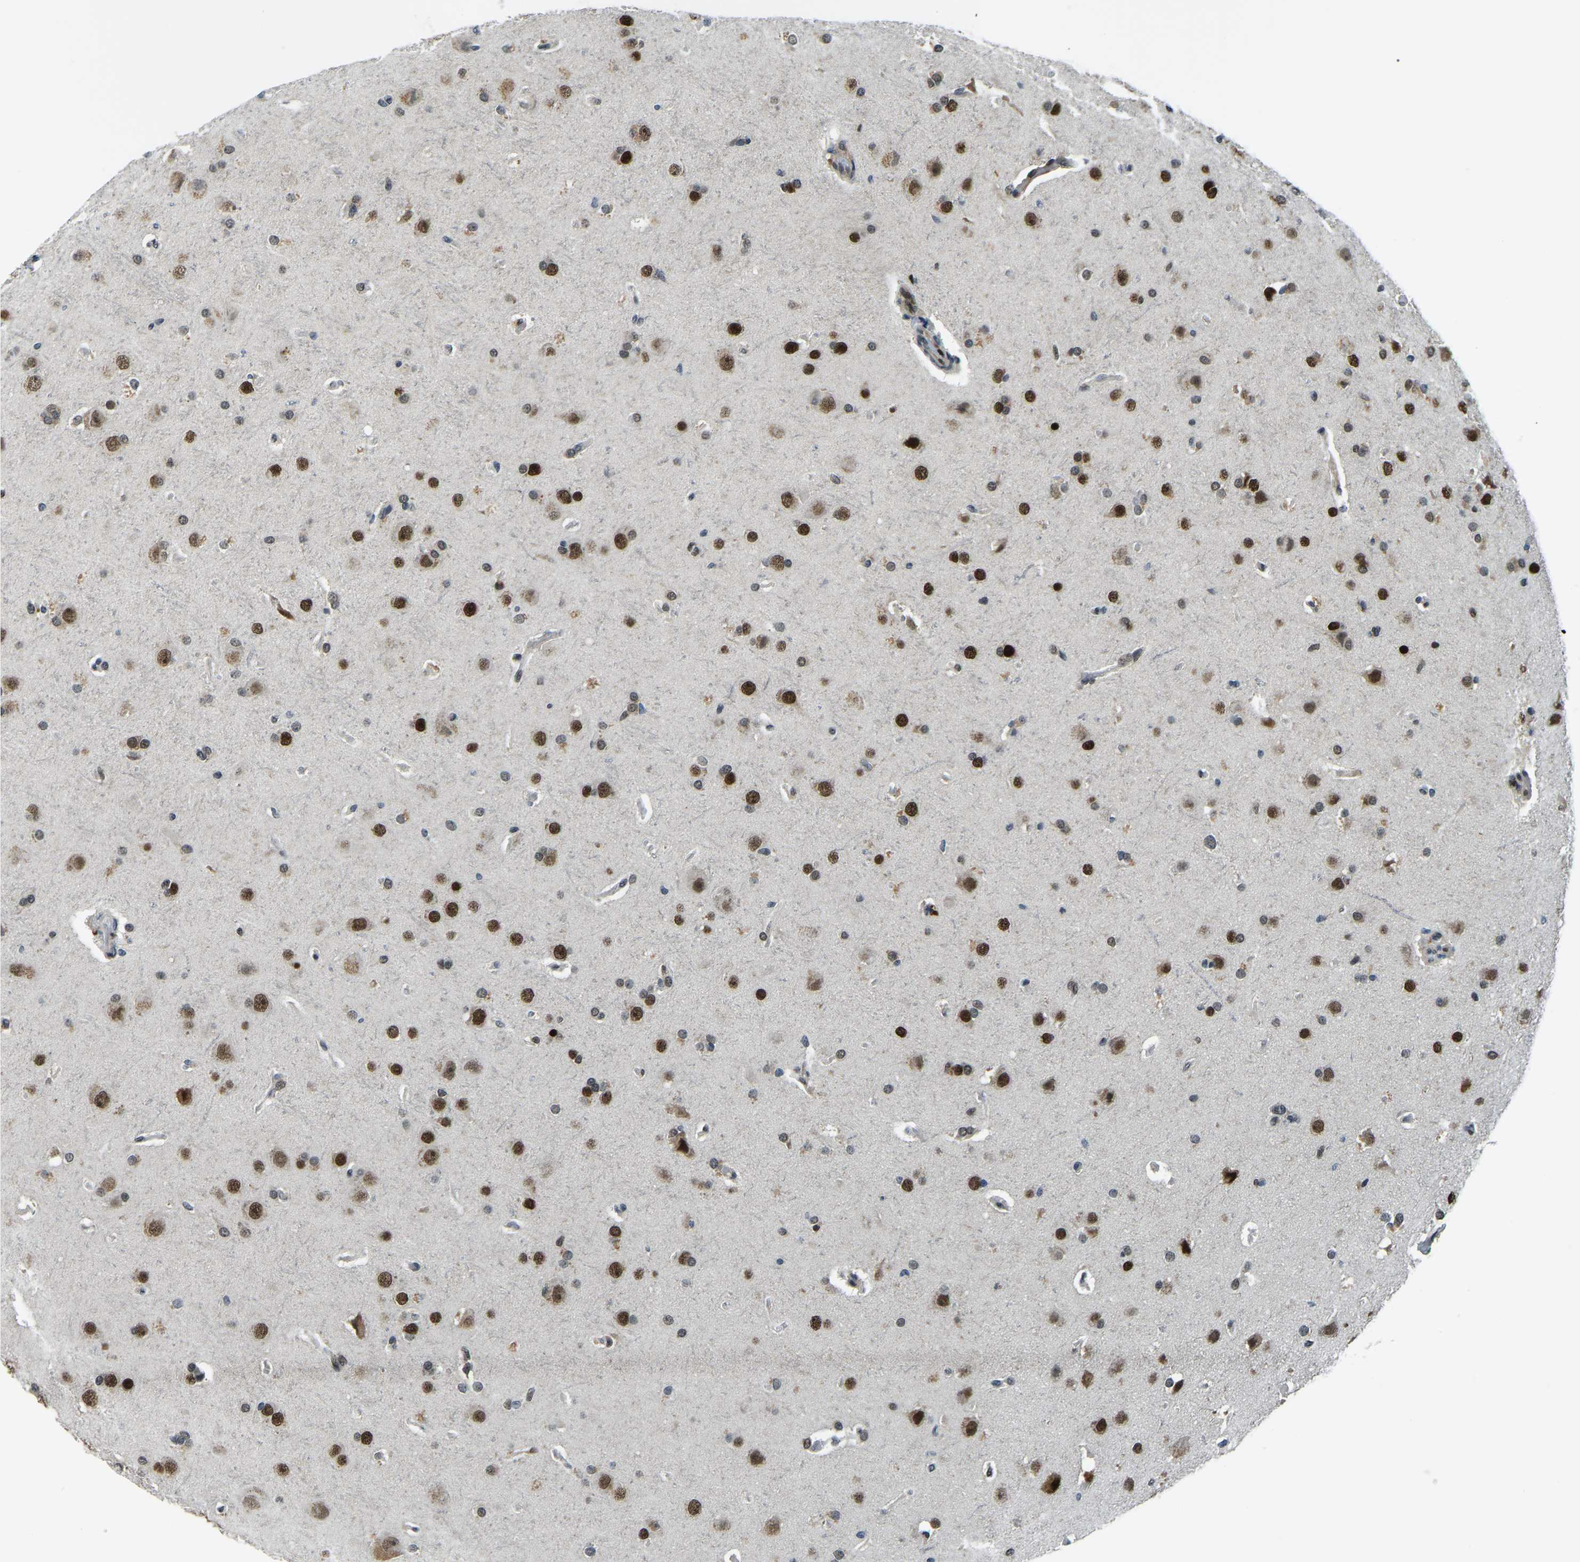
{"staining": {"intensity": "strong", "quantity": ">75%", "location": "nuclear"}, "tissue": "glioma", "cell_type": "Tumor cells", "image_type": "cancer", "snomed": [{"axis": "morphology", "description": "Glioma, malignant, High grade"}, {"axis": "topography", "description": "Brain"}], "caption": "IHC (DAB (3,3'-diaminobenzidine)) staining of human malignant glioma (high-grade) reveals strong nuclear protein staining in about >75% of tumor cells.", "gene": "ING2", "patient": {"sex": "female", "age": 58}}